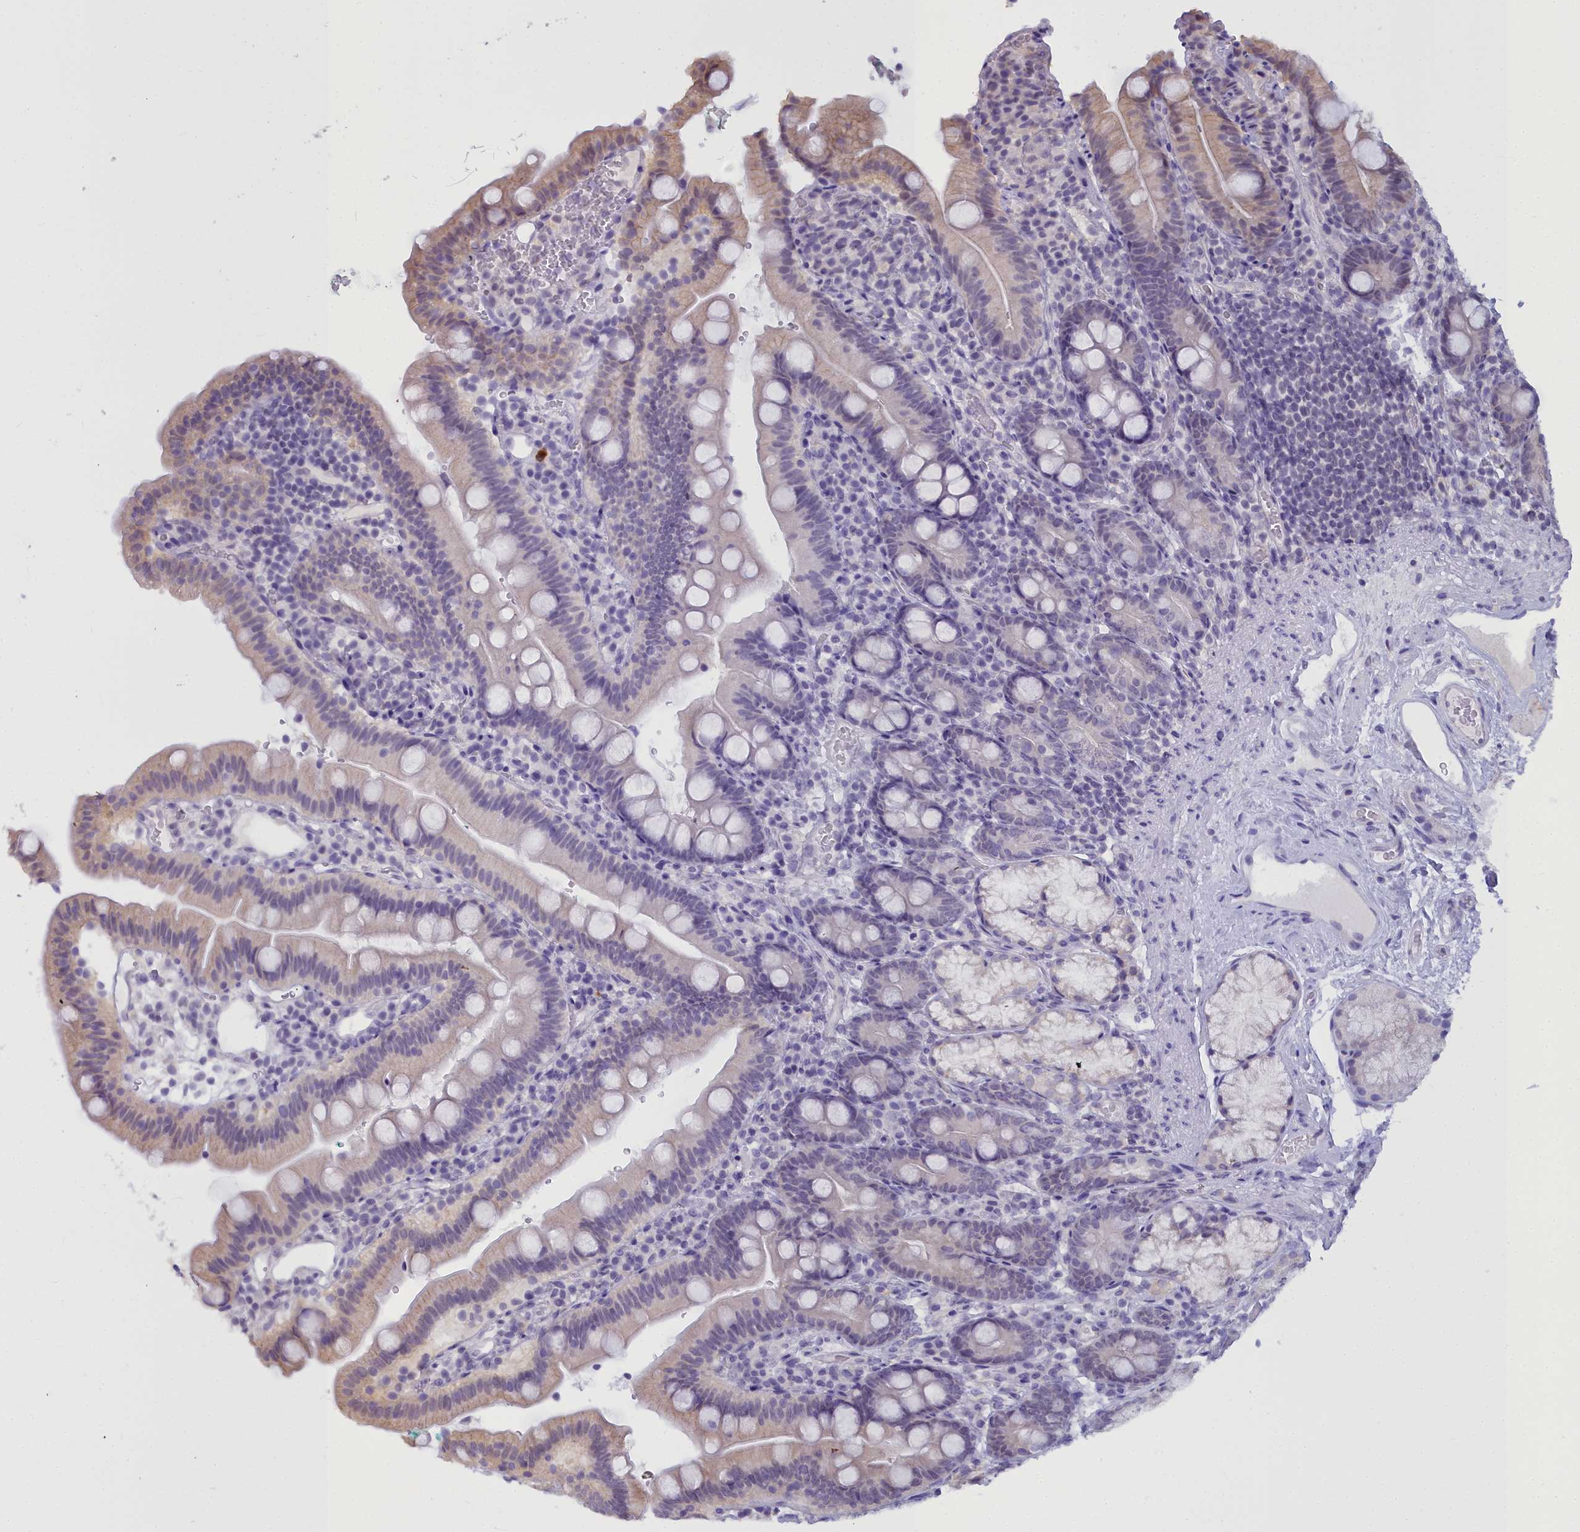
{"staining": {"intensity": "moderate", "quantity": "<25%", "location": "cytoplasmic/membranous,nuclear"}, "tissue": "duodenum", "cell_type": "Glandular cells", "image_type": "normal", "snomed": [{"axis": "morphology", "description": "Normal tissue, NOS"}, {"axis": "topography", "description": "Duodenum"}], "caption": "A low amount of moderate cytoplasmic/membranous,nuclear positivity is identified in about <25% of glandular cells in normal duodenum. (Stains: DAB (3,3'-diaminobenzidine) in brown, nuclei in blue, Microscopy: brightfield microscopy at high magnification).", "gene": "GLYATL3", "patient": {"sex": "female", "age": 67}}